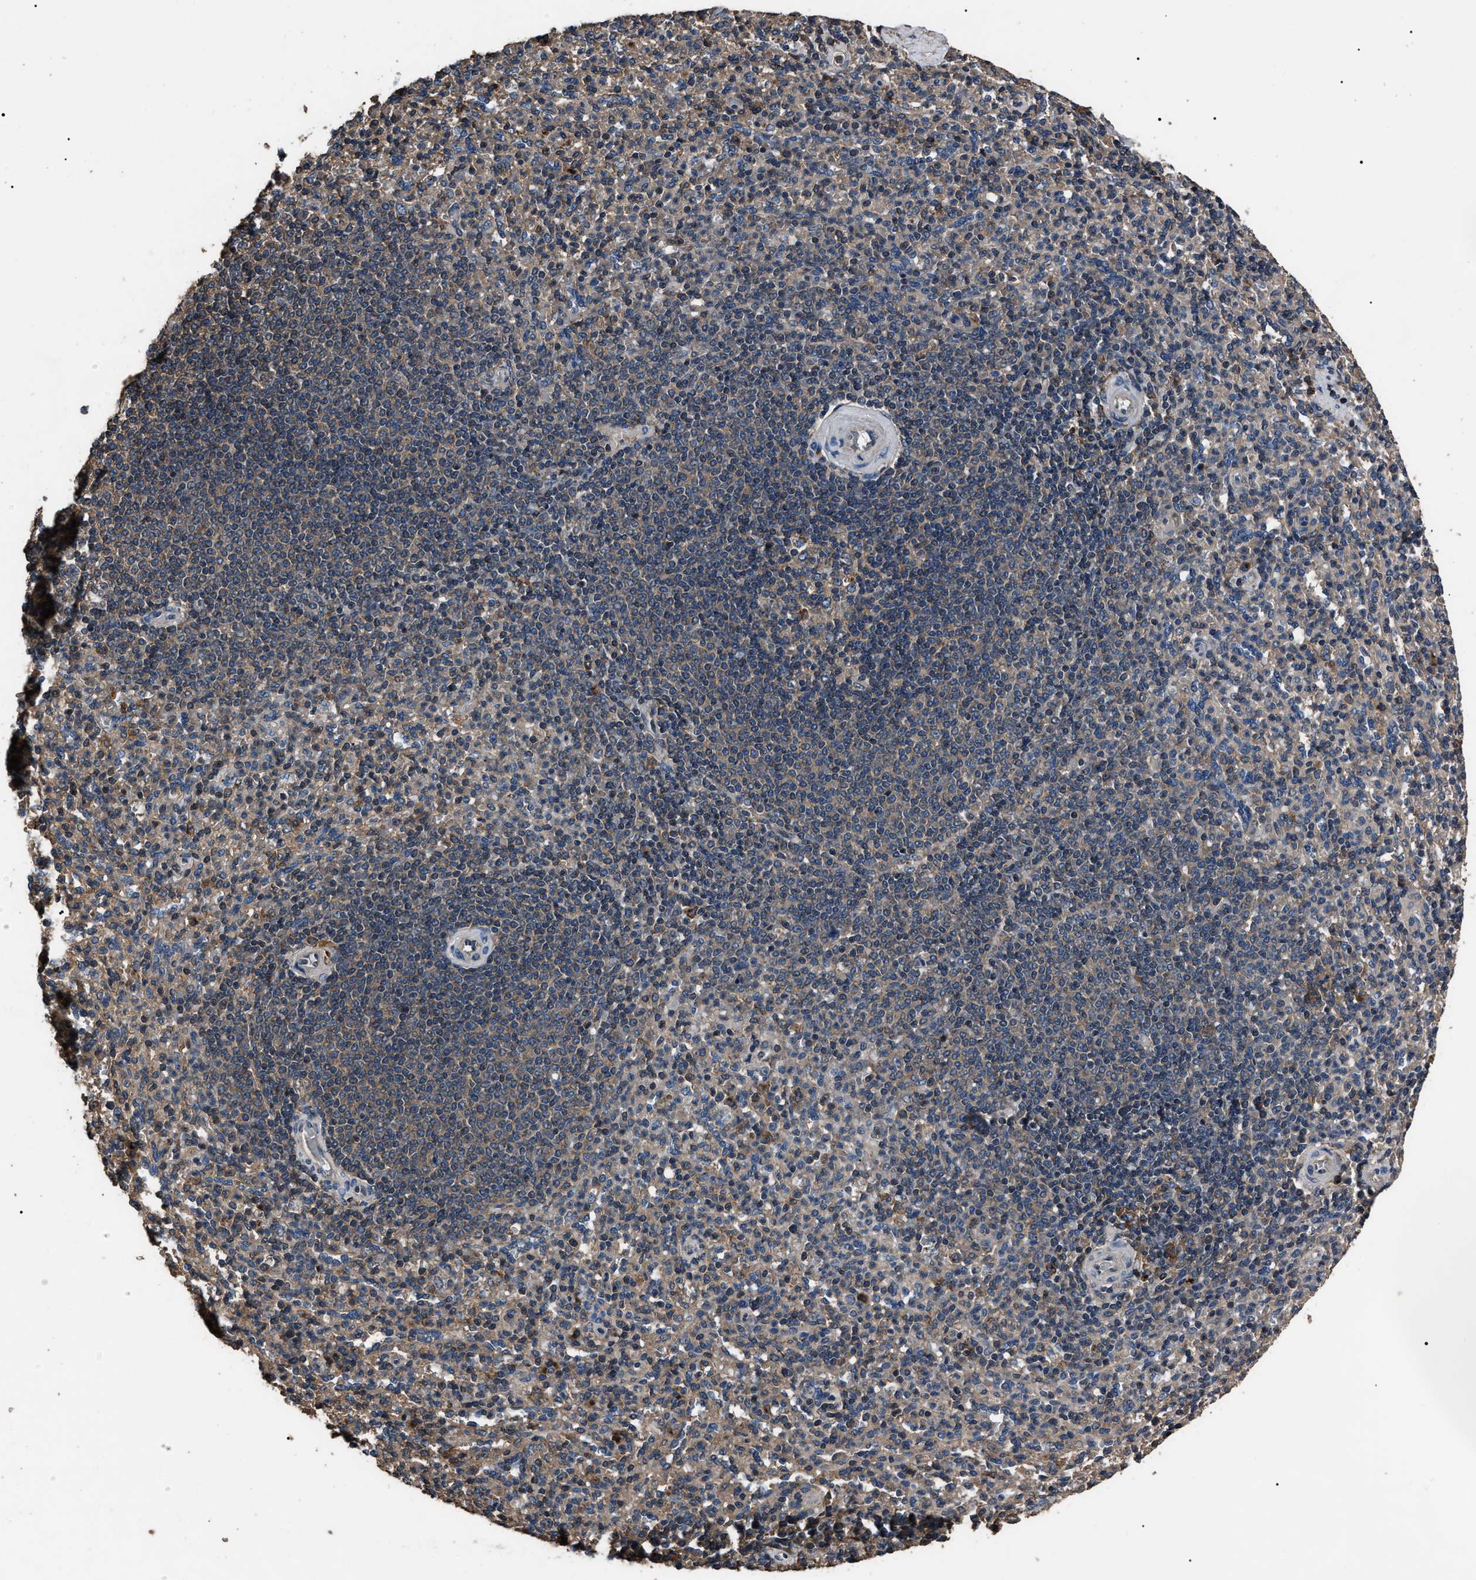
{"staining": {"intensity": "weak", "quantity": "<25%", "location": "cytoplasmic/membranous"}, "tissue": "spleen", "cell_type": "Cells in red pulp", "image_type": "normal", "snomed": [{"axis": "morphology", "description": "Normal tissue, NOS"}, {"axis": "topography", "description": "Spleen"}], "caption": "This histopathology image is of normal spleen stained with immunohistochemistry to label a protein in brown with the nuclei are counter-stained blue. There is no positivity in cells in red pulp. The staining was performed using DAB to visualize the protein expression in brown, while the nuclei were stained in blue with hematoxylin (Magnification: 20x).", "gene": "RNF216", "patient": {"sex": "male", "age": 36}}